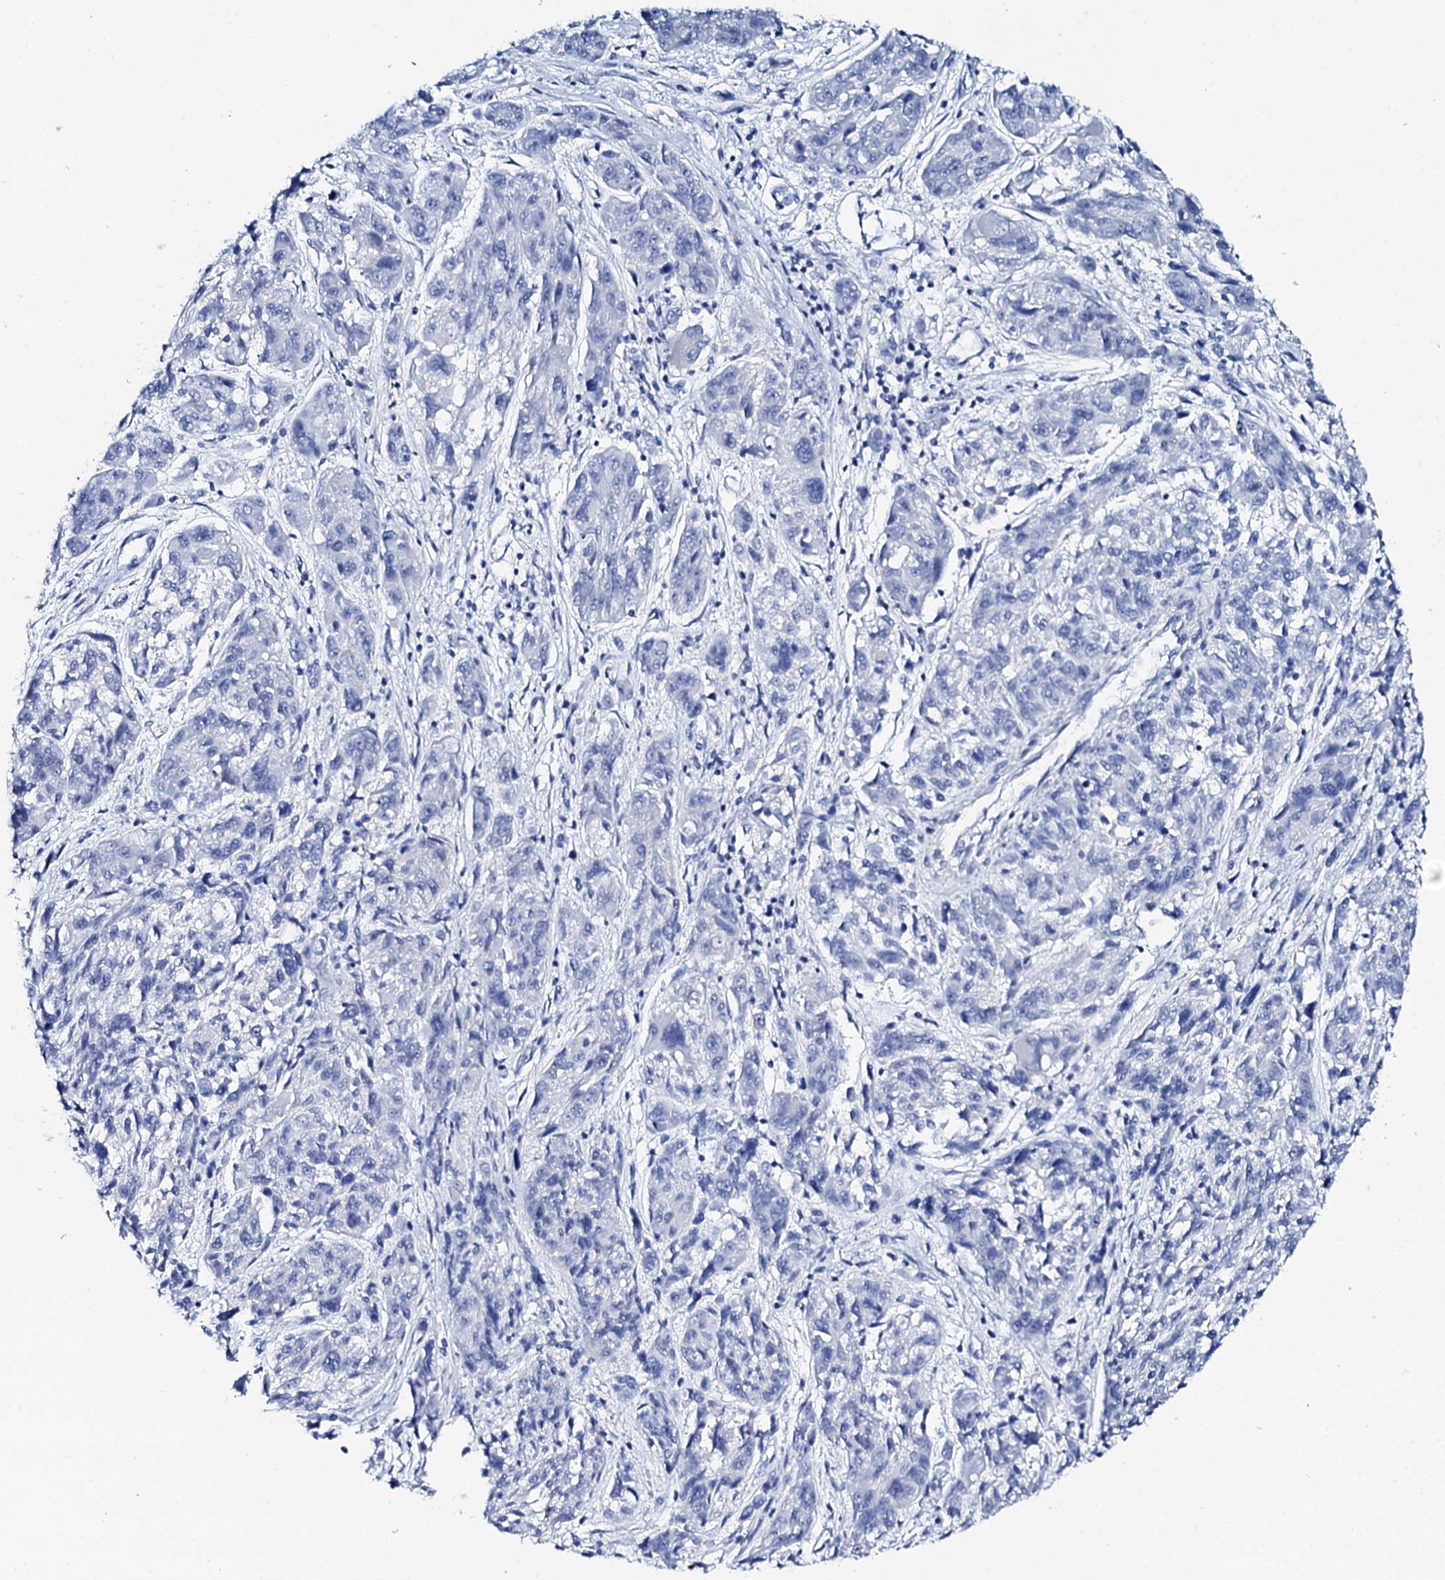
{"staining": {"intensity": "negative", "quantity": "none", "location": "none"}, "tissue": "melanoma", "cell_type": "Tumor cells", "image_type": "cancer", "snomed": [{"axis": "morphology", "description": "Malignant melanoma, NOS"}, {"axis": "topography", "description": "Skin"}], "caption": "An image of melanoma stained for a protein demonstrates no brown staining in tumor cells.", "gene": "NUDT13", "patient": {"sex": "male", "age": 53}}